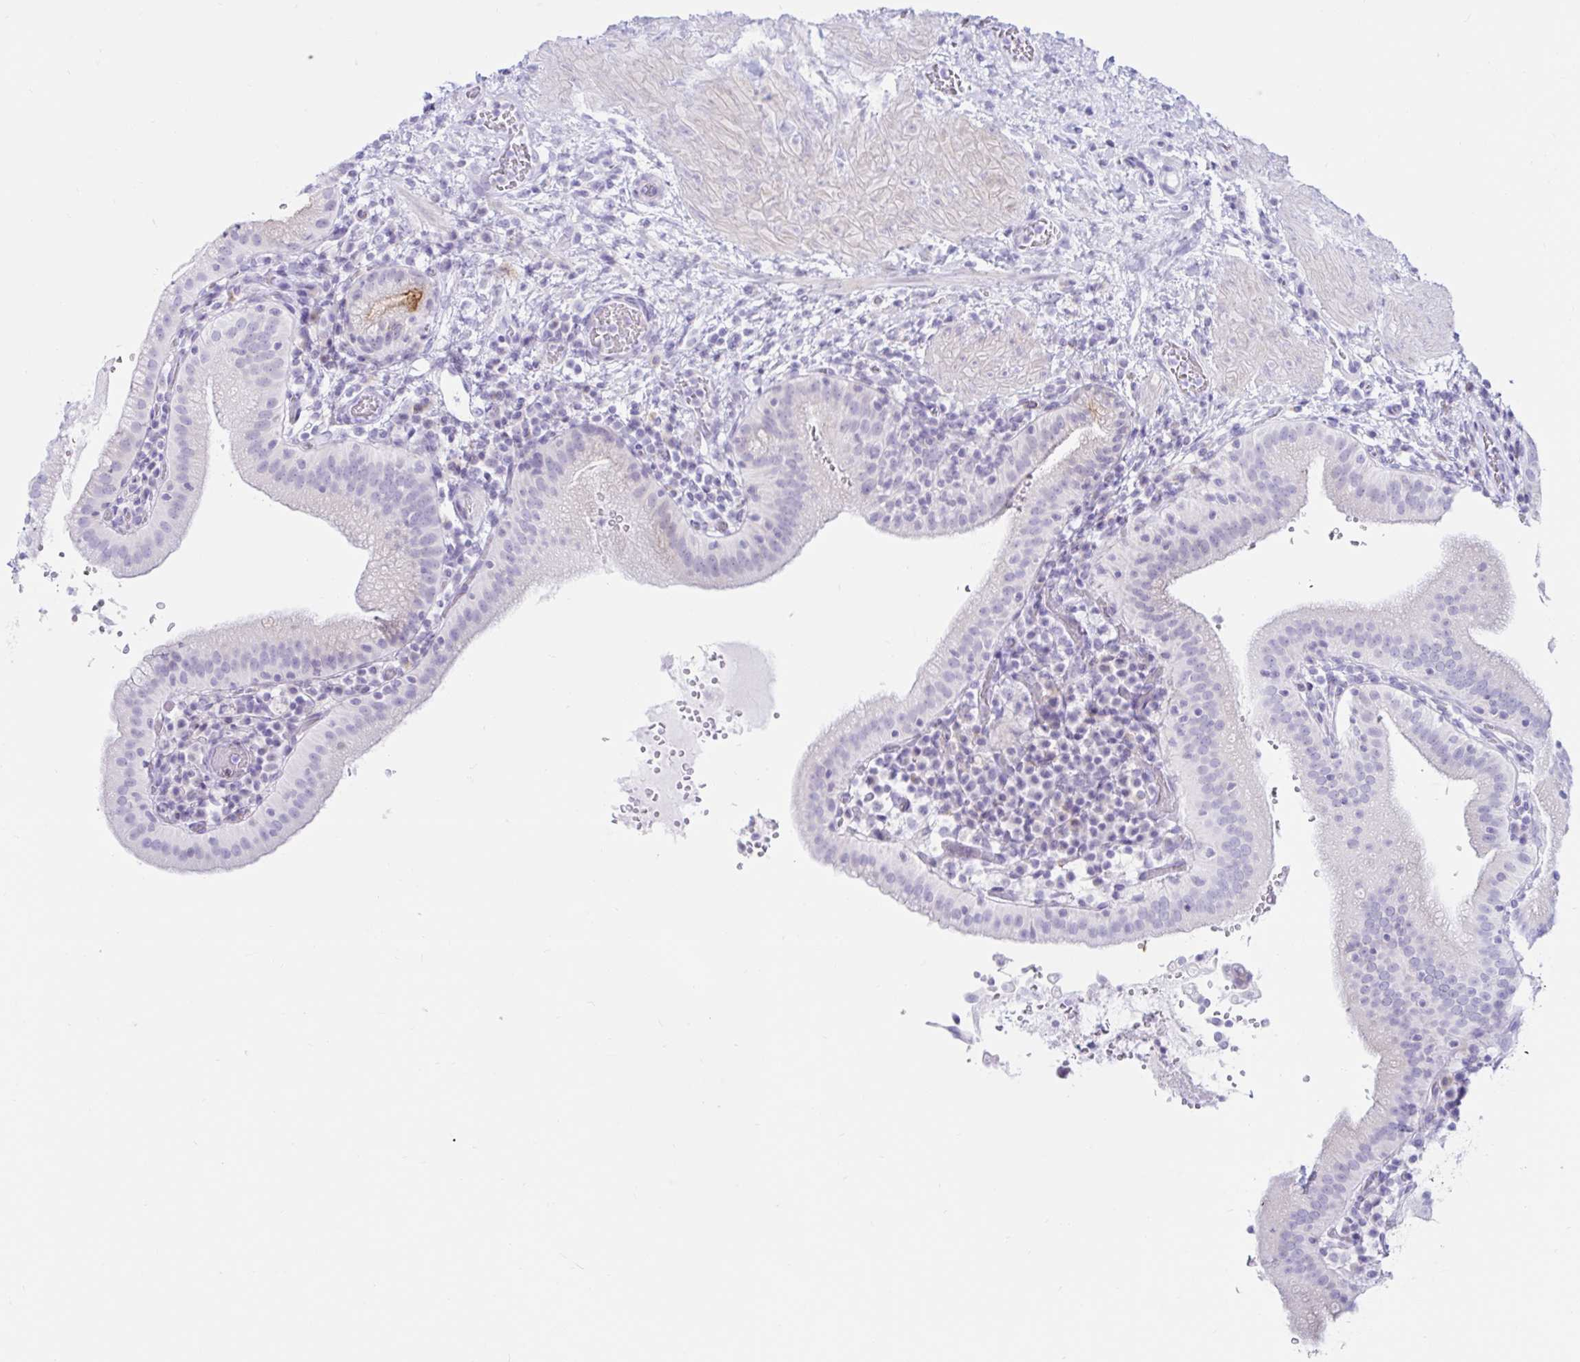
{"staining": {"intensity": "negative", "quantity": "none", "location": "none"}, "tissue": "gallbladder", "cell_type": "Glandular cells", "image_type": "normal", "snomed": [{"axis": "morphology", "description": "Normal tissue, NOS"}, {"axis": "topography", "description": "Gallbladder"}], "caption": "Immunohistochemistry photomicrograph of benign gallbladder: gallbladder stained with DAB (3,3'-diaminobenzidine) reveals no significant protein staining in glandular cells. The staining was performed using DAB (3,3'-diaminobenzidine) to visualize the protein expression in brown, while the nuclei were stained in blue with hematoxylin (Magnification: 20x).", "gene": "BEST1", "patient": {"sex": "male", "age": 26}}